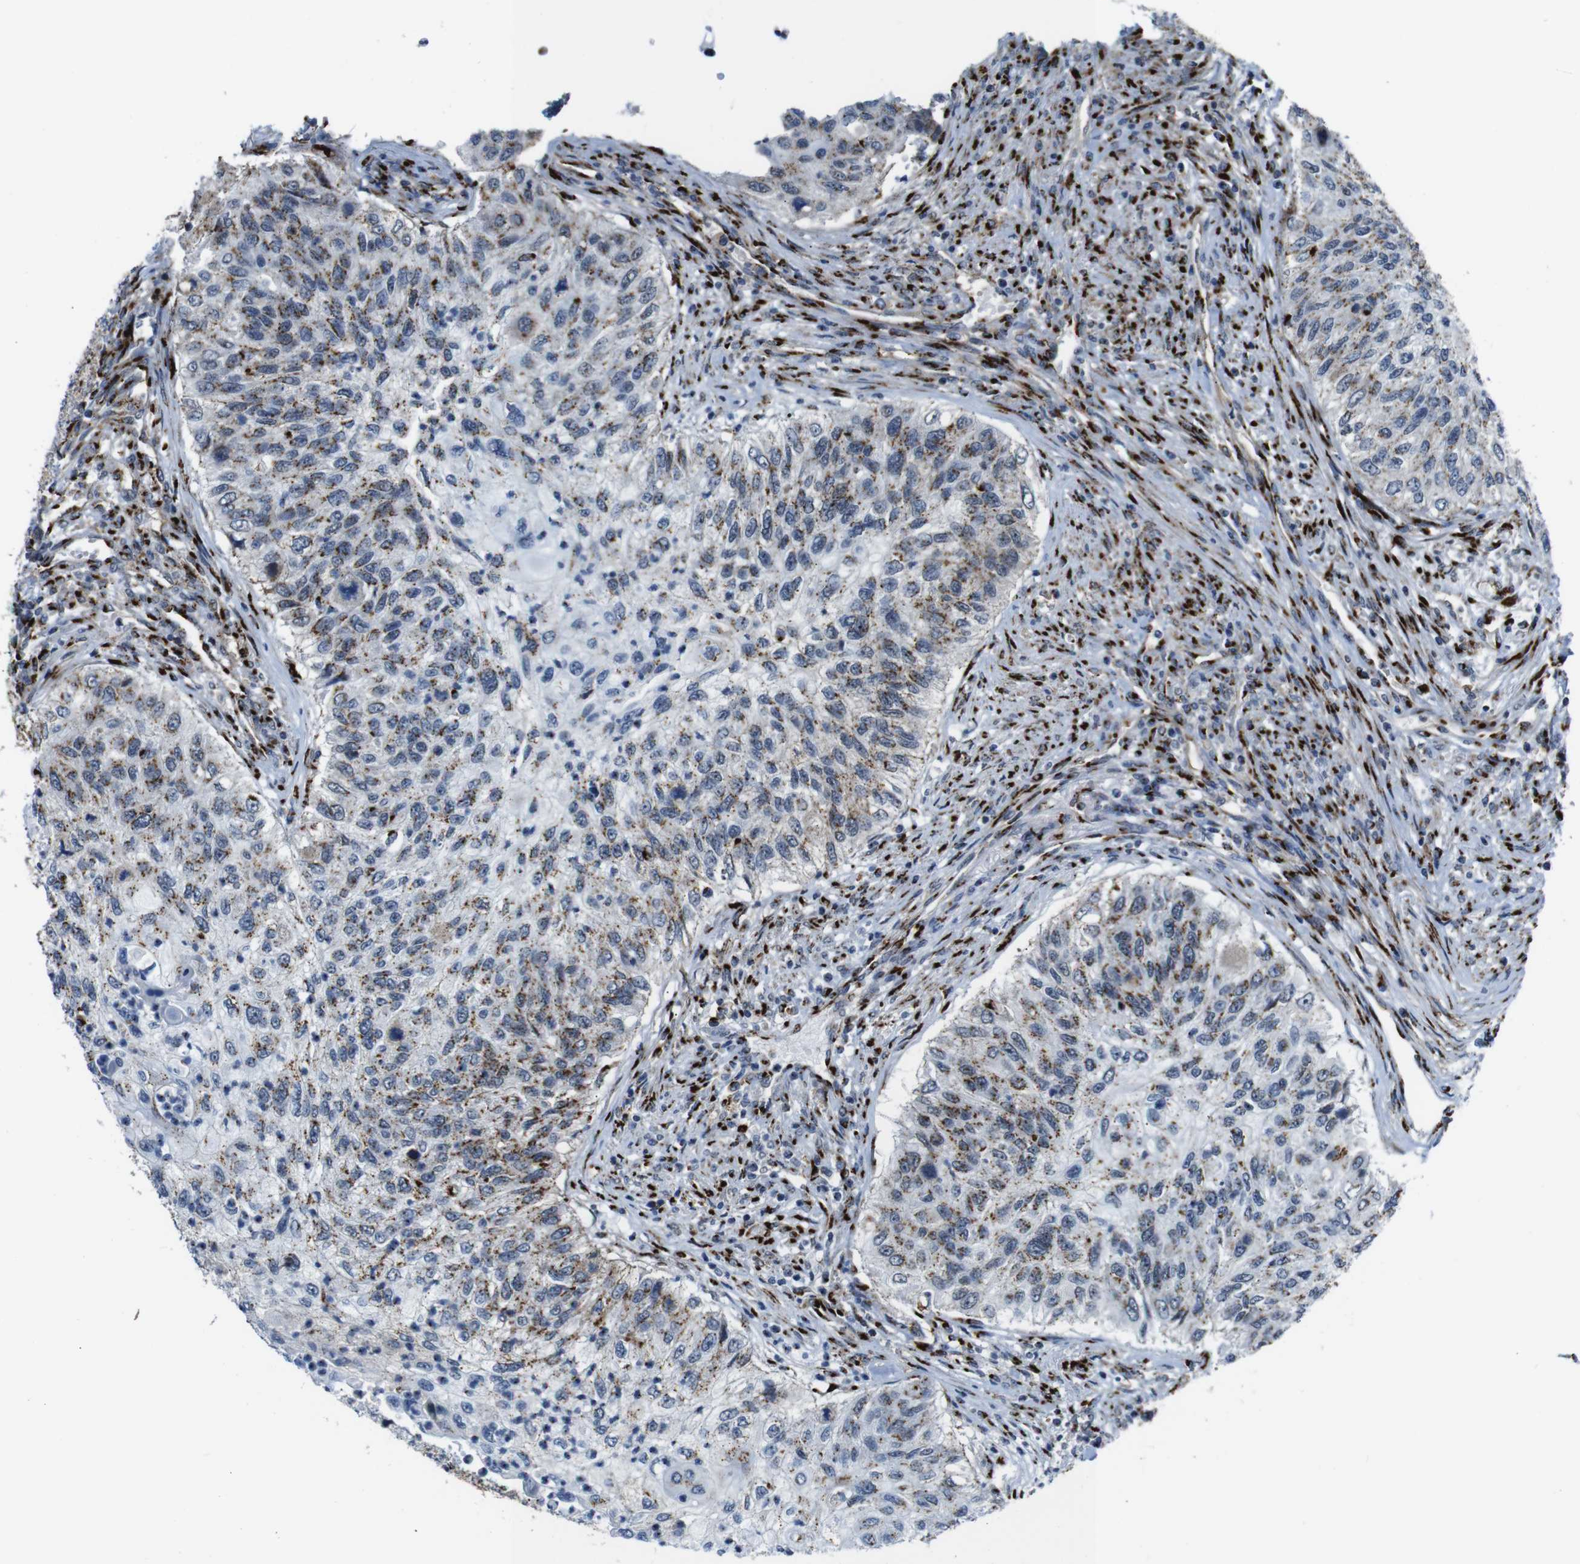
{"staining": {"intensity": "weak", "quantity": "25%-75%", "location": "cytoplasmic/membranous"}, "tissue": "urothelial cancer", "cell_type": "Tumor cells", "image_type": "cancer", "snomed": [{"axis": "morphology", "description": "Urothelial carcinoma, High grade"}, {"axis": "topography", "description": "Urinary bladder"}], "caption": "IHC micrograph of human urothelial carcinoma (high-grade) stained for a protein (brown), which shows low levels of weak cytoplasmic/membranous expression in about 25%-75% of tumor cells.", "gene": "TGOLN2", "patient": {"sex": "female", "age": 60}}